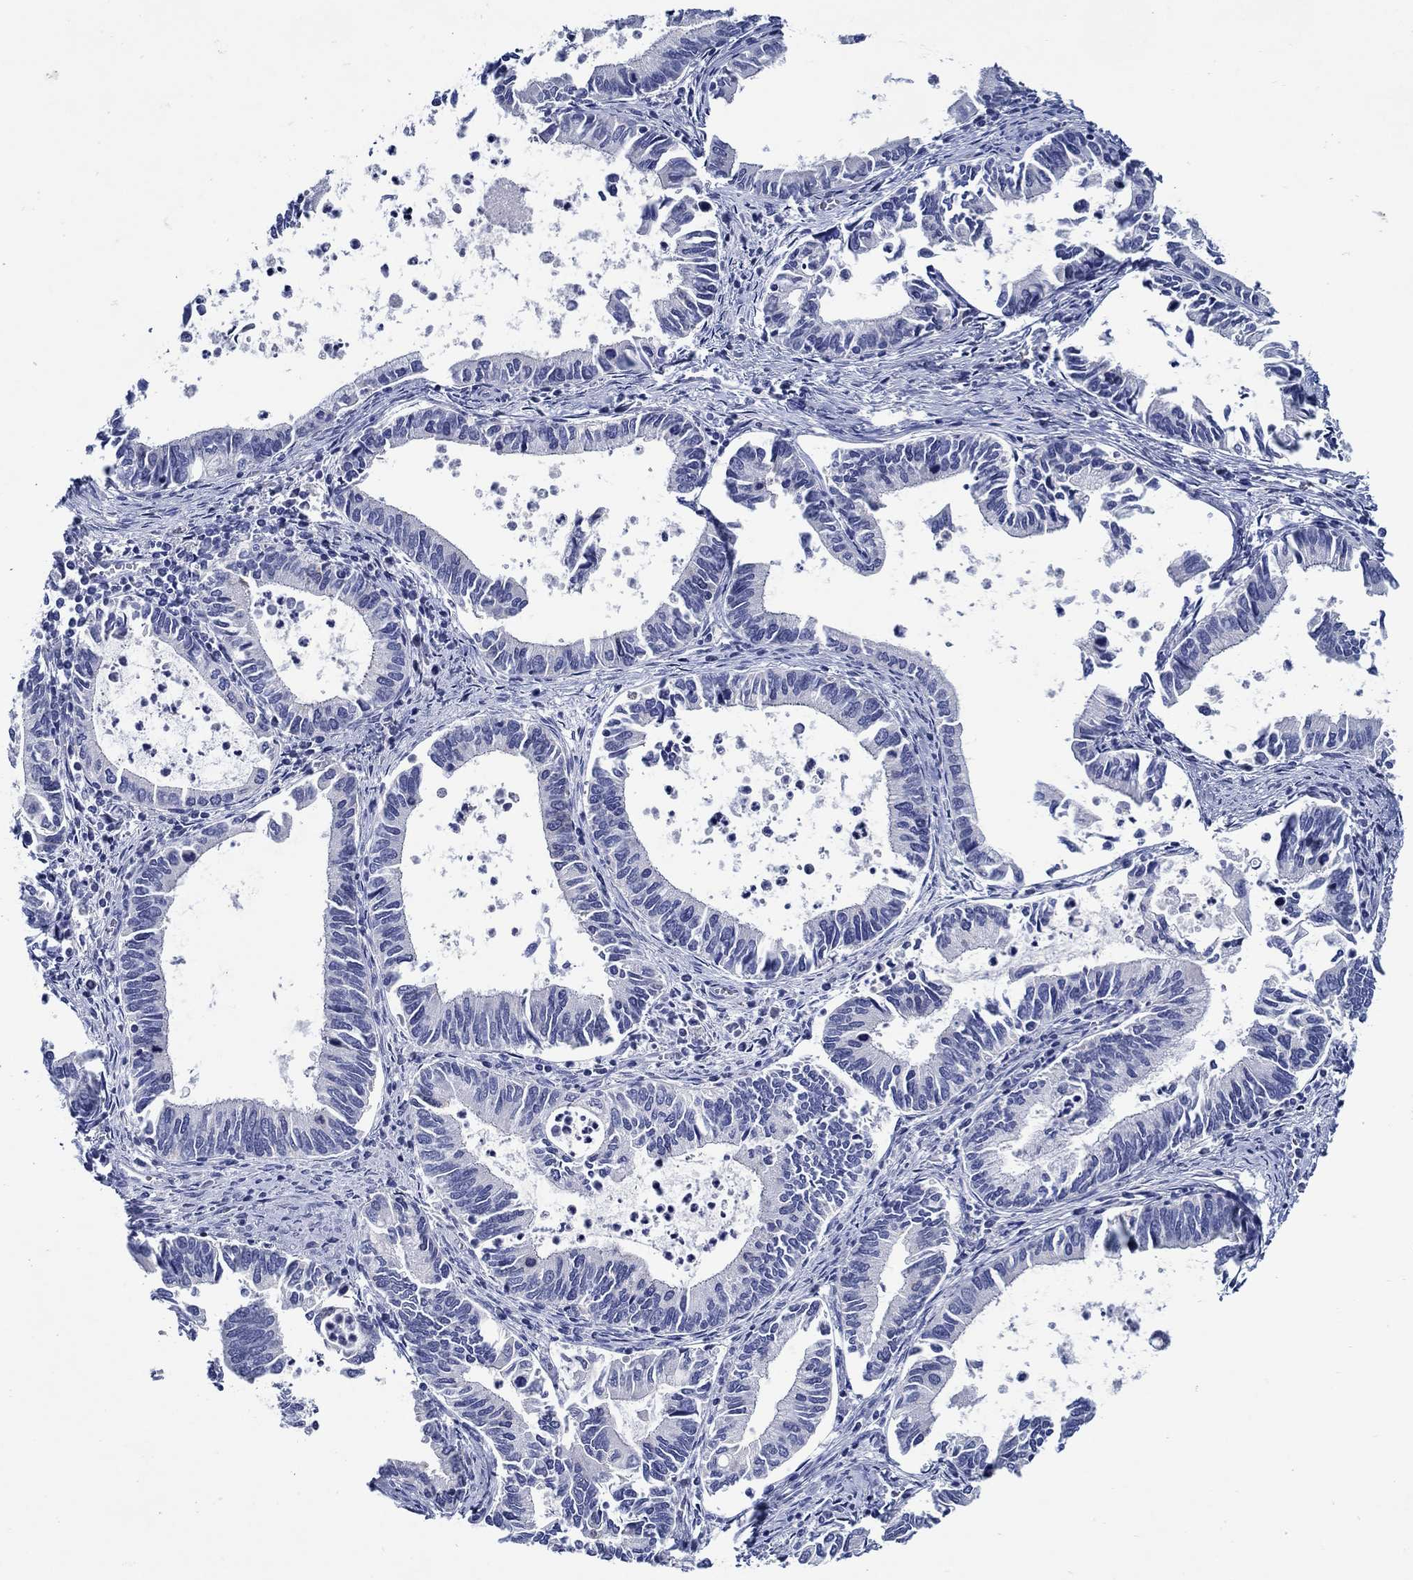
{"staining": {"intensity": "negative", "quantity": "none", "location": "none"}, "tissue": "cervical cancer", "cell_type": "Tumor cells", "image_type": "cancer", "snomed": [{"axis": "morphology", "description": "Adenocarcinoma, NOS"}, {"axis": "topography", "description": "Cervix"}], "caption": "Cervical cancer (adenocarcinoma) was stained to show a protein in brown. There is no significant expression in tumor cells. Nuclei are stained in blue.", "gene": "MC2R", "patient": {"sex": "female", "age": 42}}